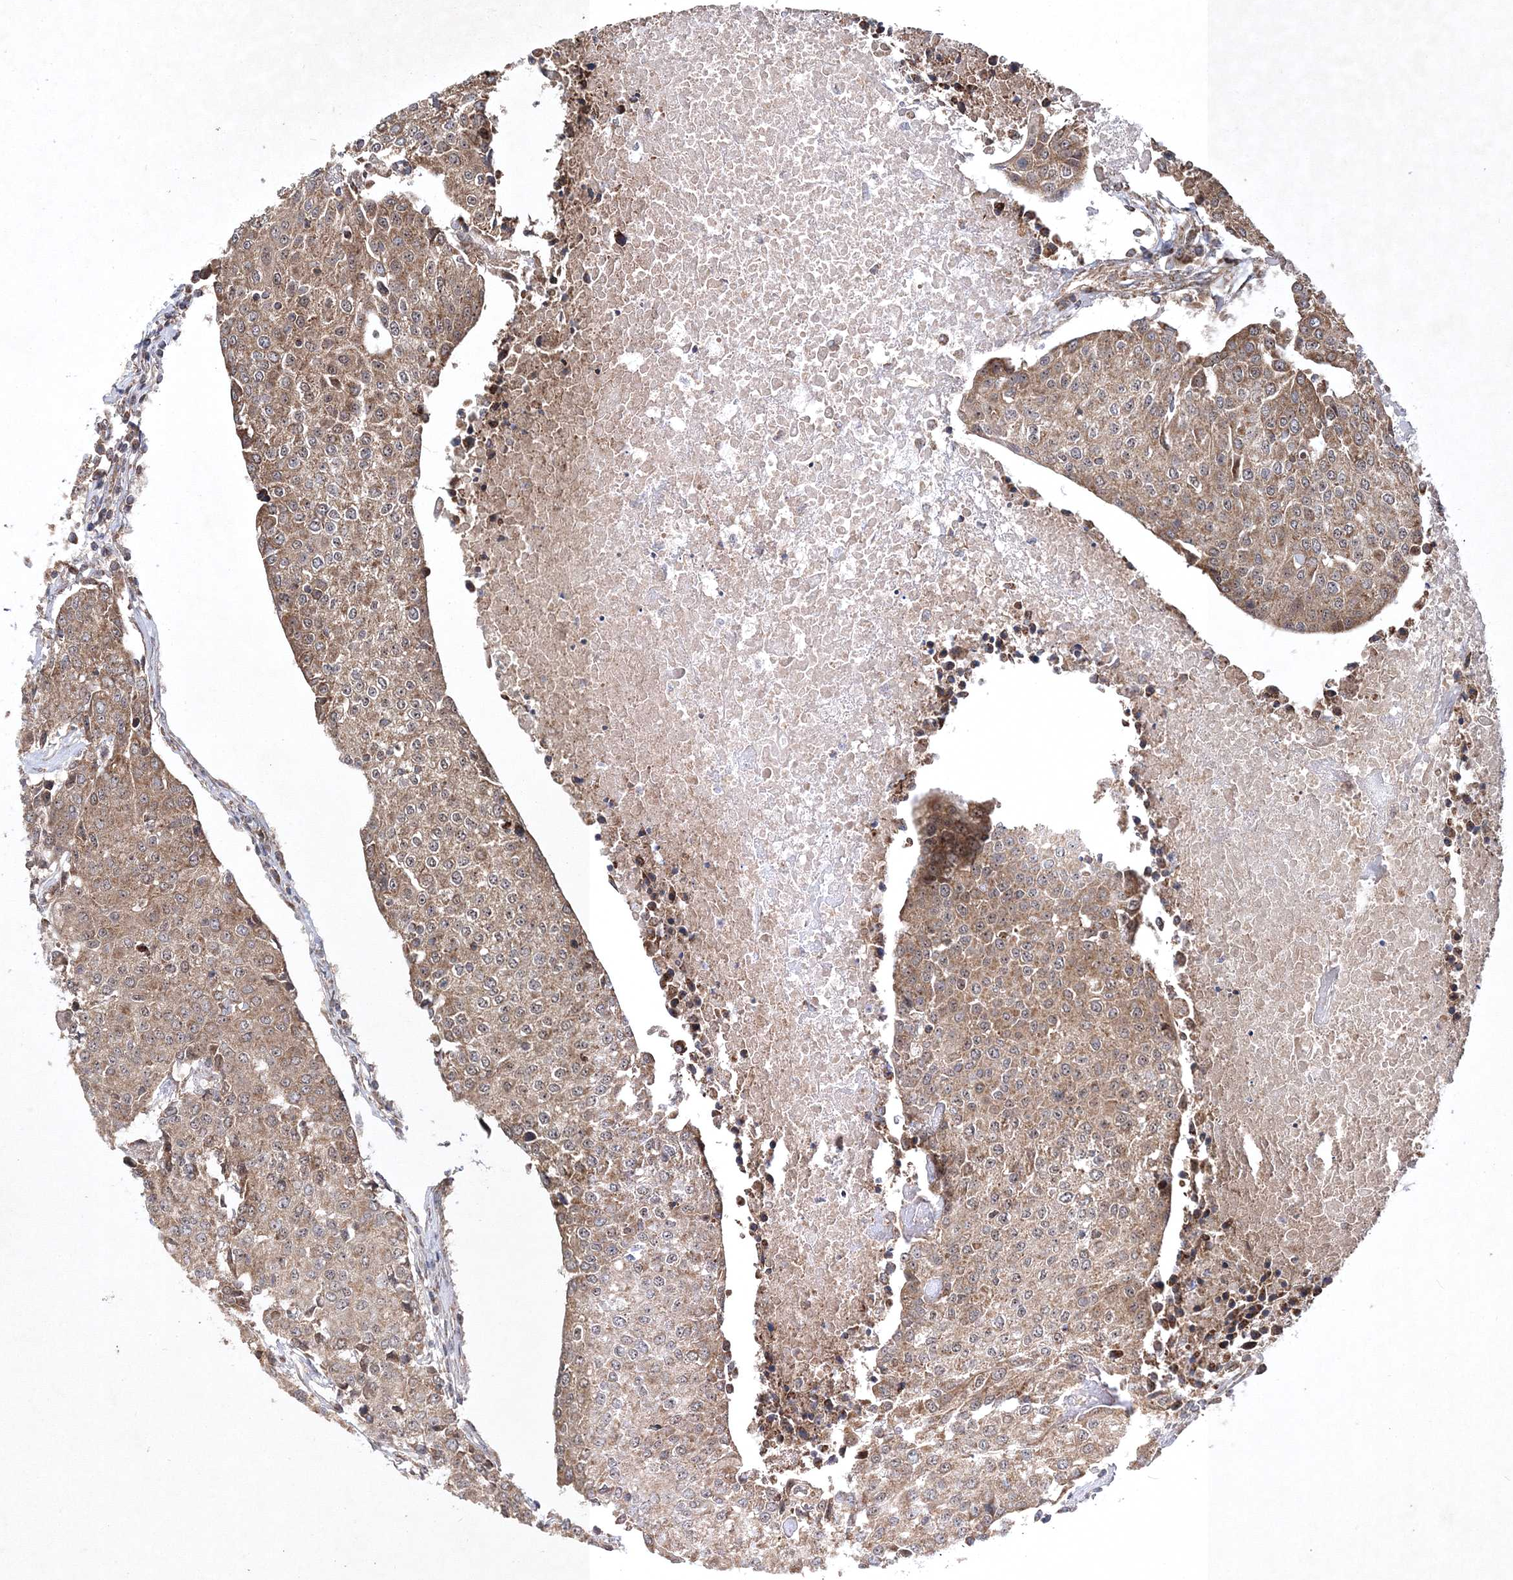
{"staining": {"intensity": "moderate", "quantity": ">75%", "location": "cytoplasmic/membranous"}, "tissue": "urothelial cancer", "cell_type": "Tumor cells", "image_type": "cancer", "snomed": [{"axis": "morphology", "description": "Urothelial carcinoma, High grade"}, {"axis": "topography", "description": "Urinary bladder"}], "caption": "About >75% of tumor cells in high-grade urothelial carcinoma show moderate cytoplasmic/membranous protein expression as visualized by brown immunohistochemical staining.", "gene": "SCRN3", "patient": {"sex": "female", "age": 85}}